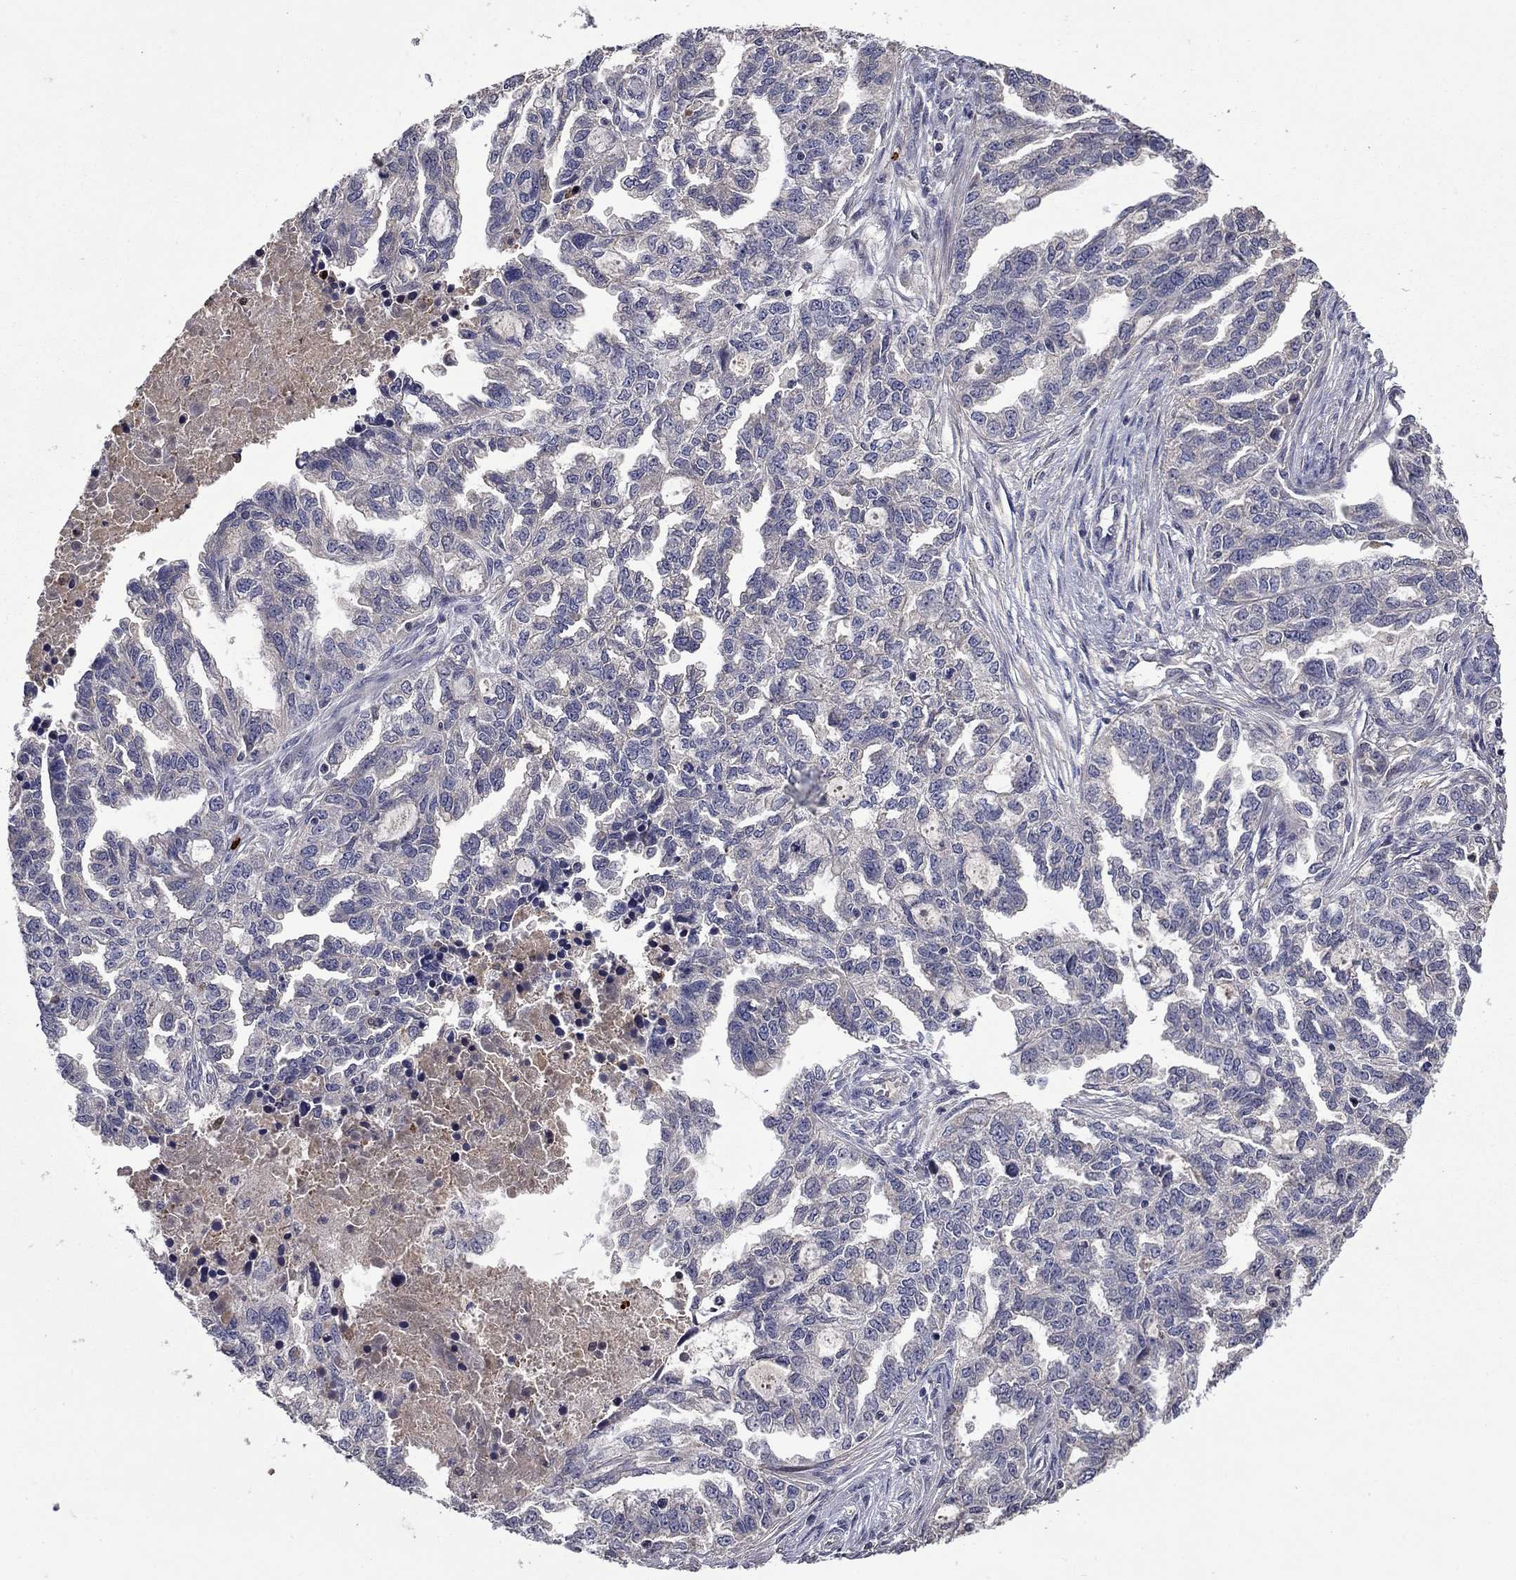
{"staining": {"intensity": "negative", "quantity": "none", "location": "none"}, "tissue": "ovarian cancer", "cell_type": "Tumor cells", "image_type": "cancer", "snomed": [{"axis": "morphology", "description": "Cystadenocarcinoma, serous, NOS"}, {"axis": "topography", "description": "Ovary"}], "caption": "A histopathology image of human ovarian cancer is negative for staining in tumor cells.", "gene": "SATB1", "patient": {"sex": "female", "age": 51}}